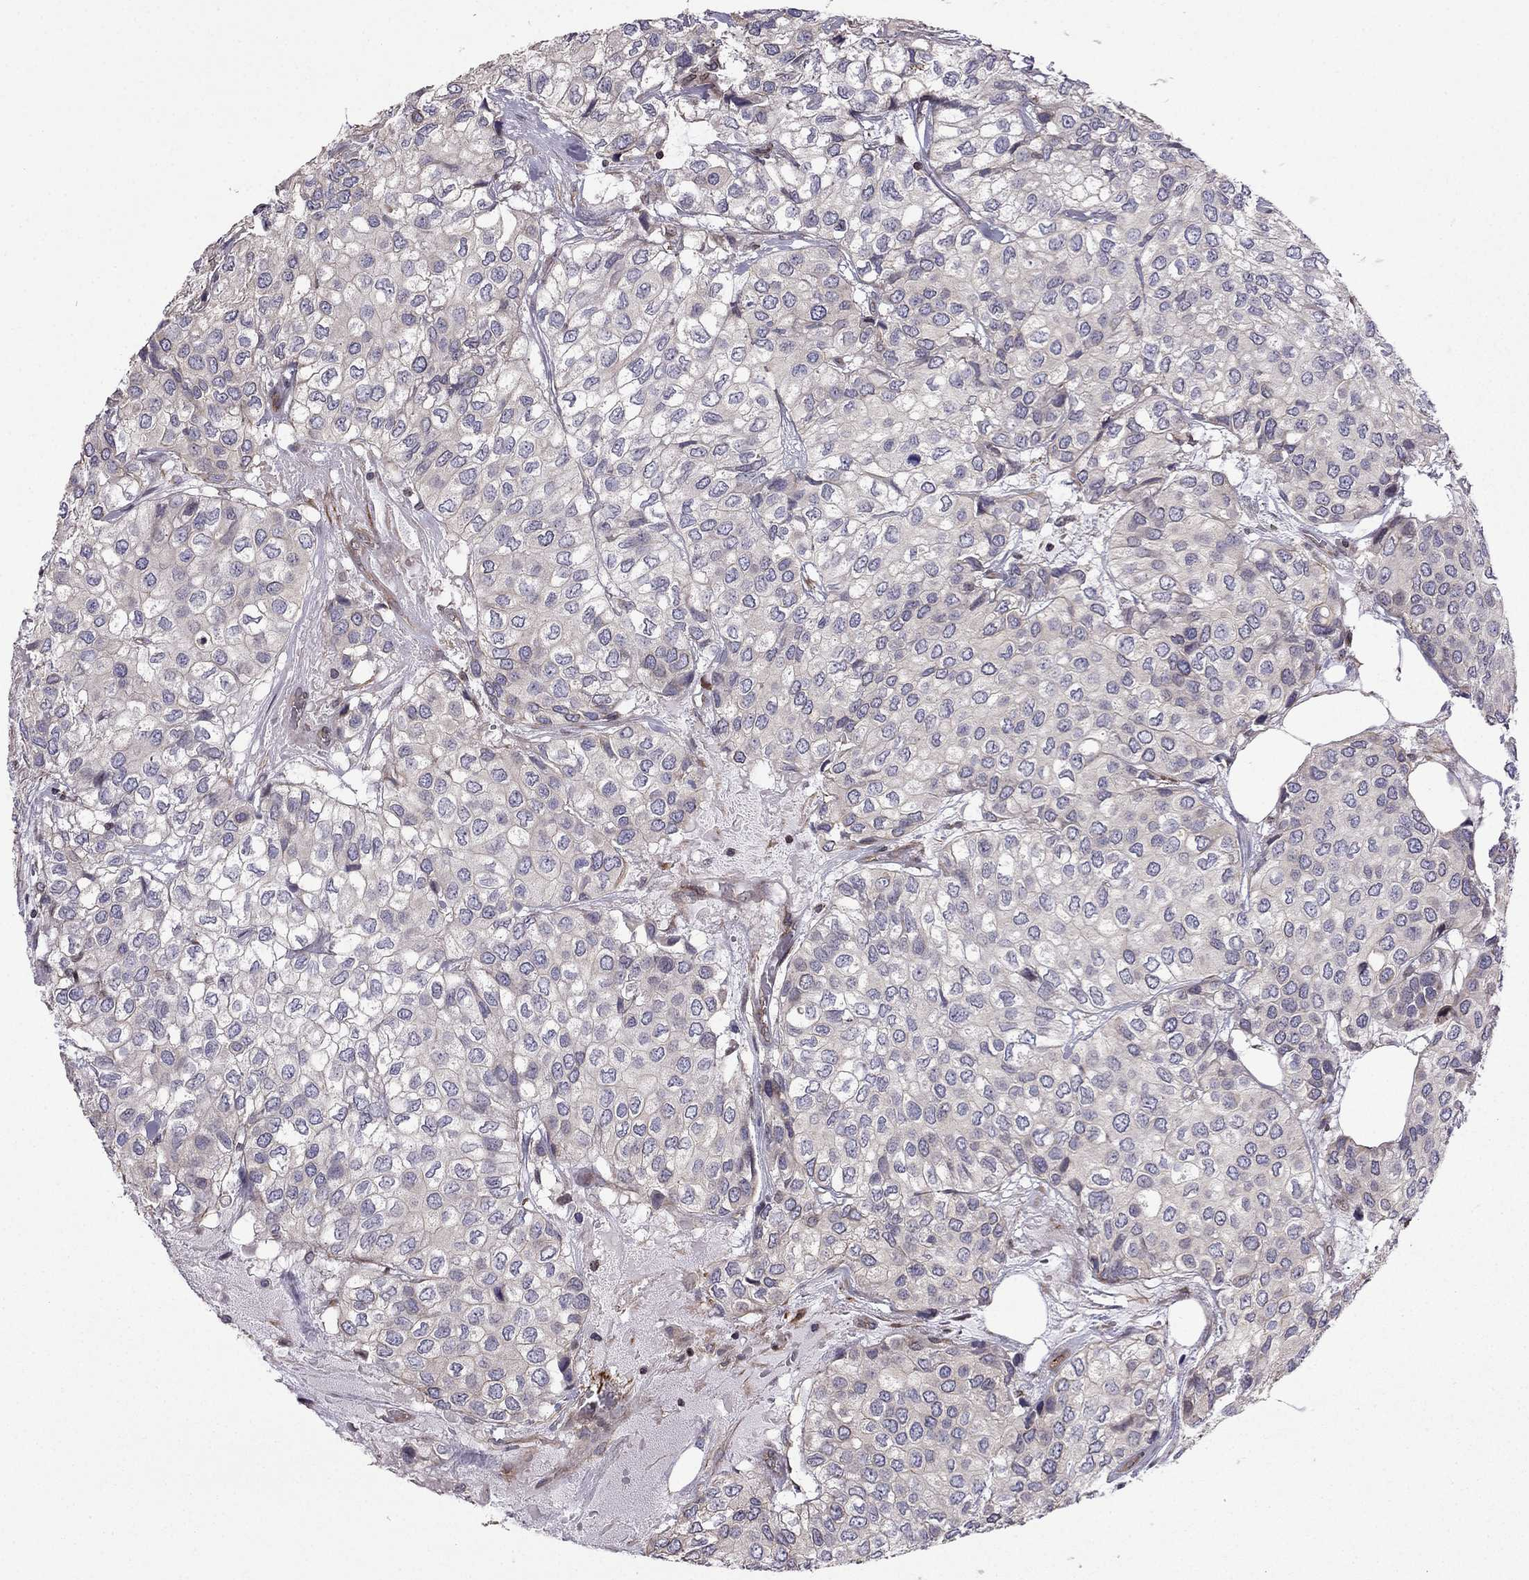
{"staining": {"intensity": "negative", "quantity": "none", "location": "none"}, "tissue": "urothelial cancer", "cell_type": "Tumor cells", "image_type": "cancer", "snomed": [{"axis": "morphology", "description": "Urothelial carcinoma, High grade"}, {"axis": "topography", "description": "Urinary bladder"}], "caption": "DAB (3,3'-diaminobenzidine) immunohistochemical staining of urothelial cancer exhibits no significant expression in tumor cells. Nuclei are stained in blue.", "gene": "CDC42BPA", "patient": {"sex": "male", "age": 73}}